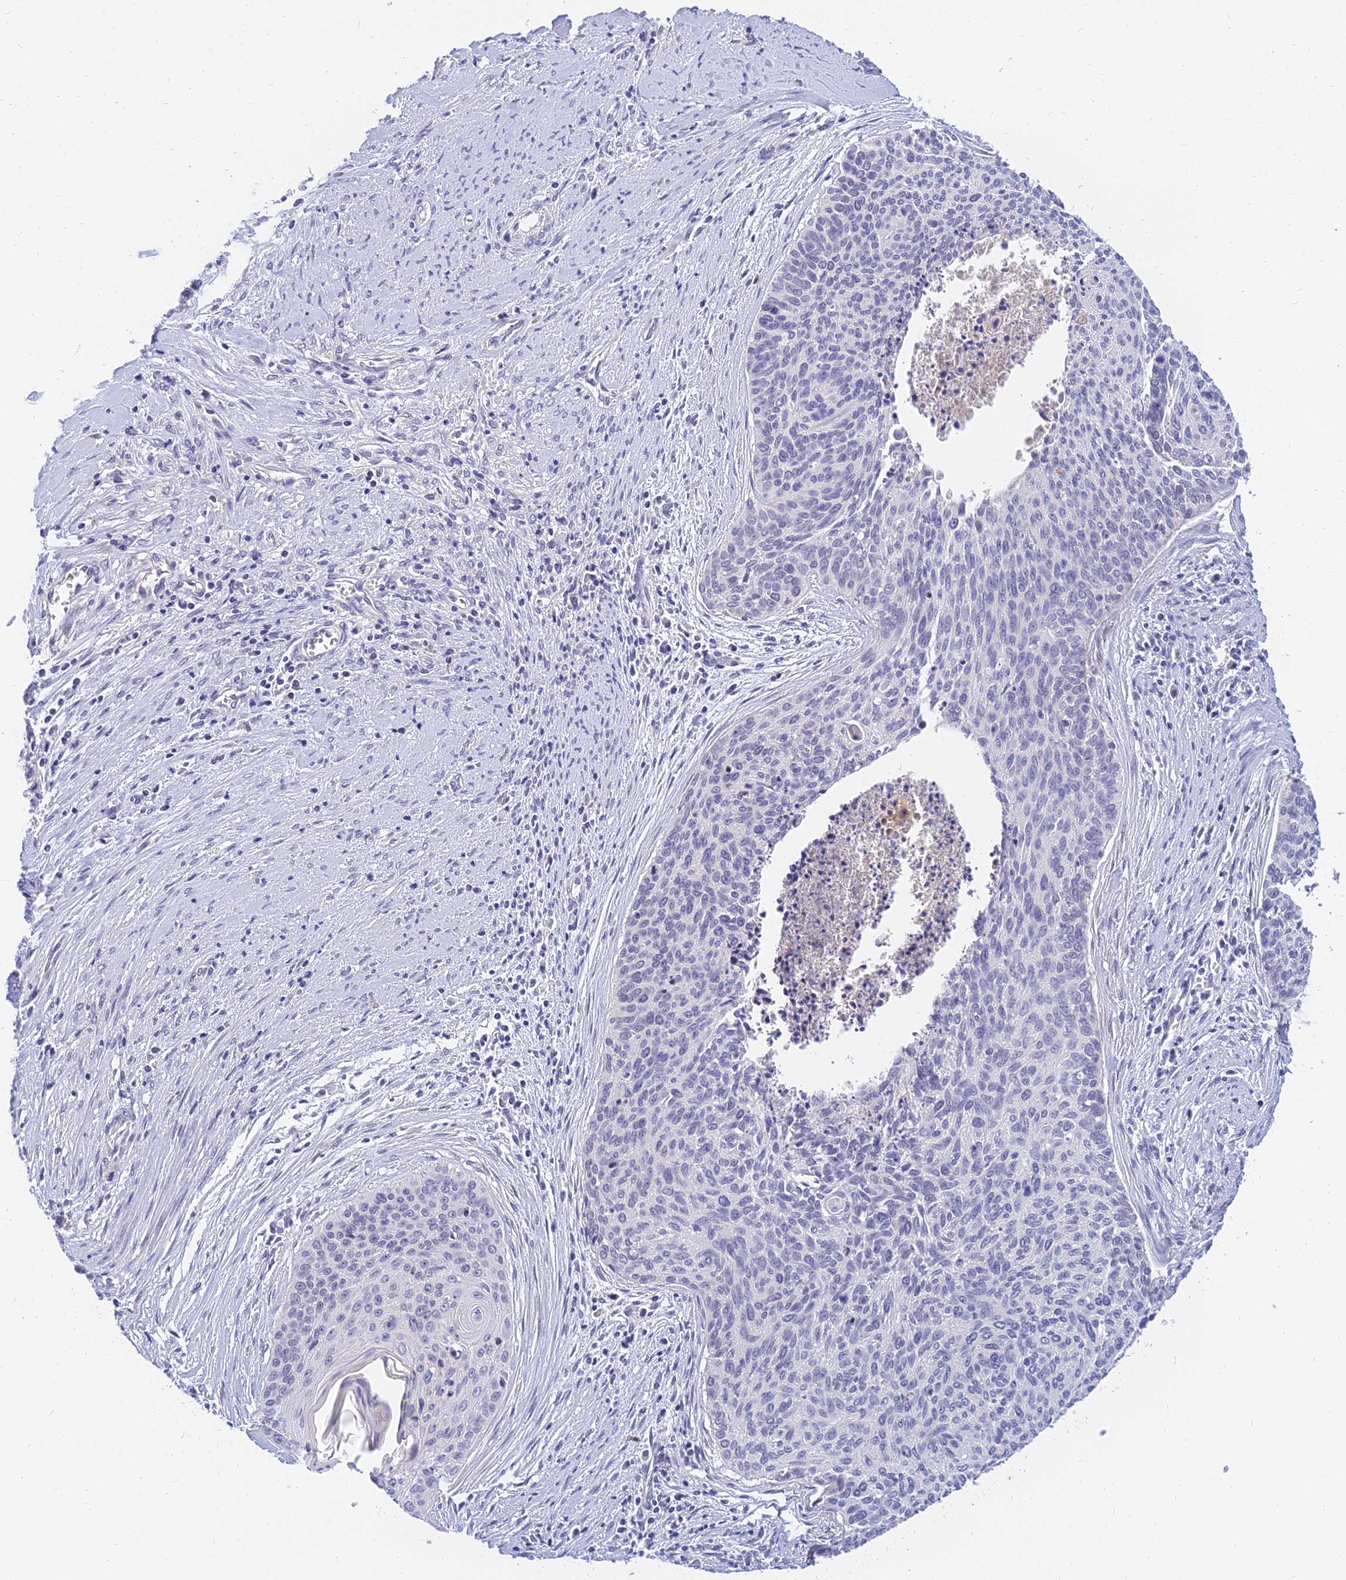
{"staining": {"intensity": "negative", "quantity": "none", "location": "none"}, "tissue": "cervical cancer", "cell_type": "Tumor cells", "image_type": "cancer", "snomed": [{"axis": "morphology", "description": "Squamous cell carcinoma, NOS"}, {"axis": "topography", "description": "Cervix"}], "caption": "A histopathology image of human cervical squamous cell carcinoma is negative for staining in tumor cells. (DAB (3,3'-diaminobenzidine) immunohistochemistry with hematoxylin counter stain).", "gene": "TMEM161B", "patient": {"sex": "female", "age": 55}}